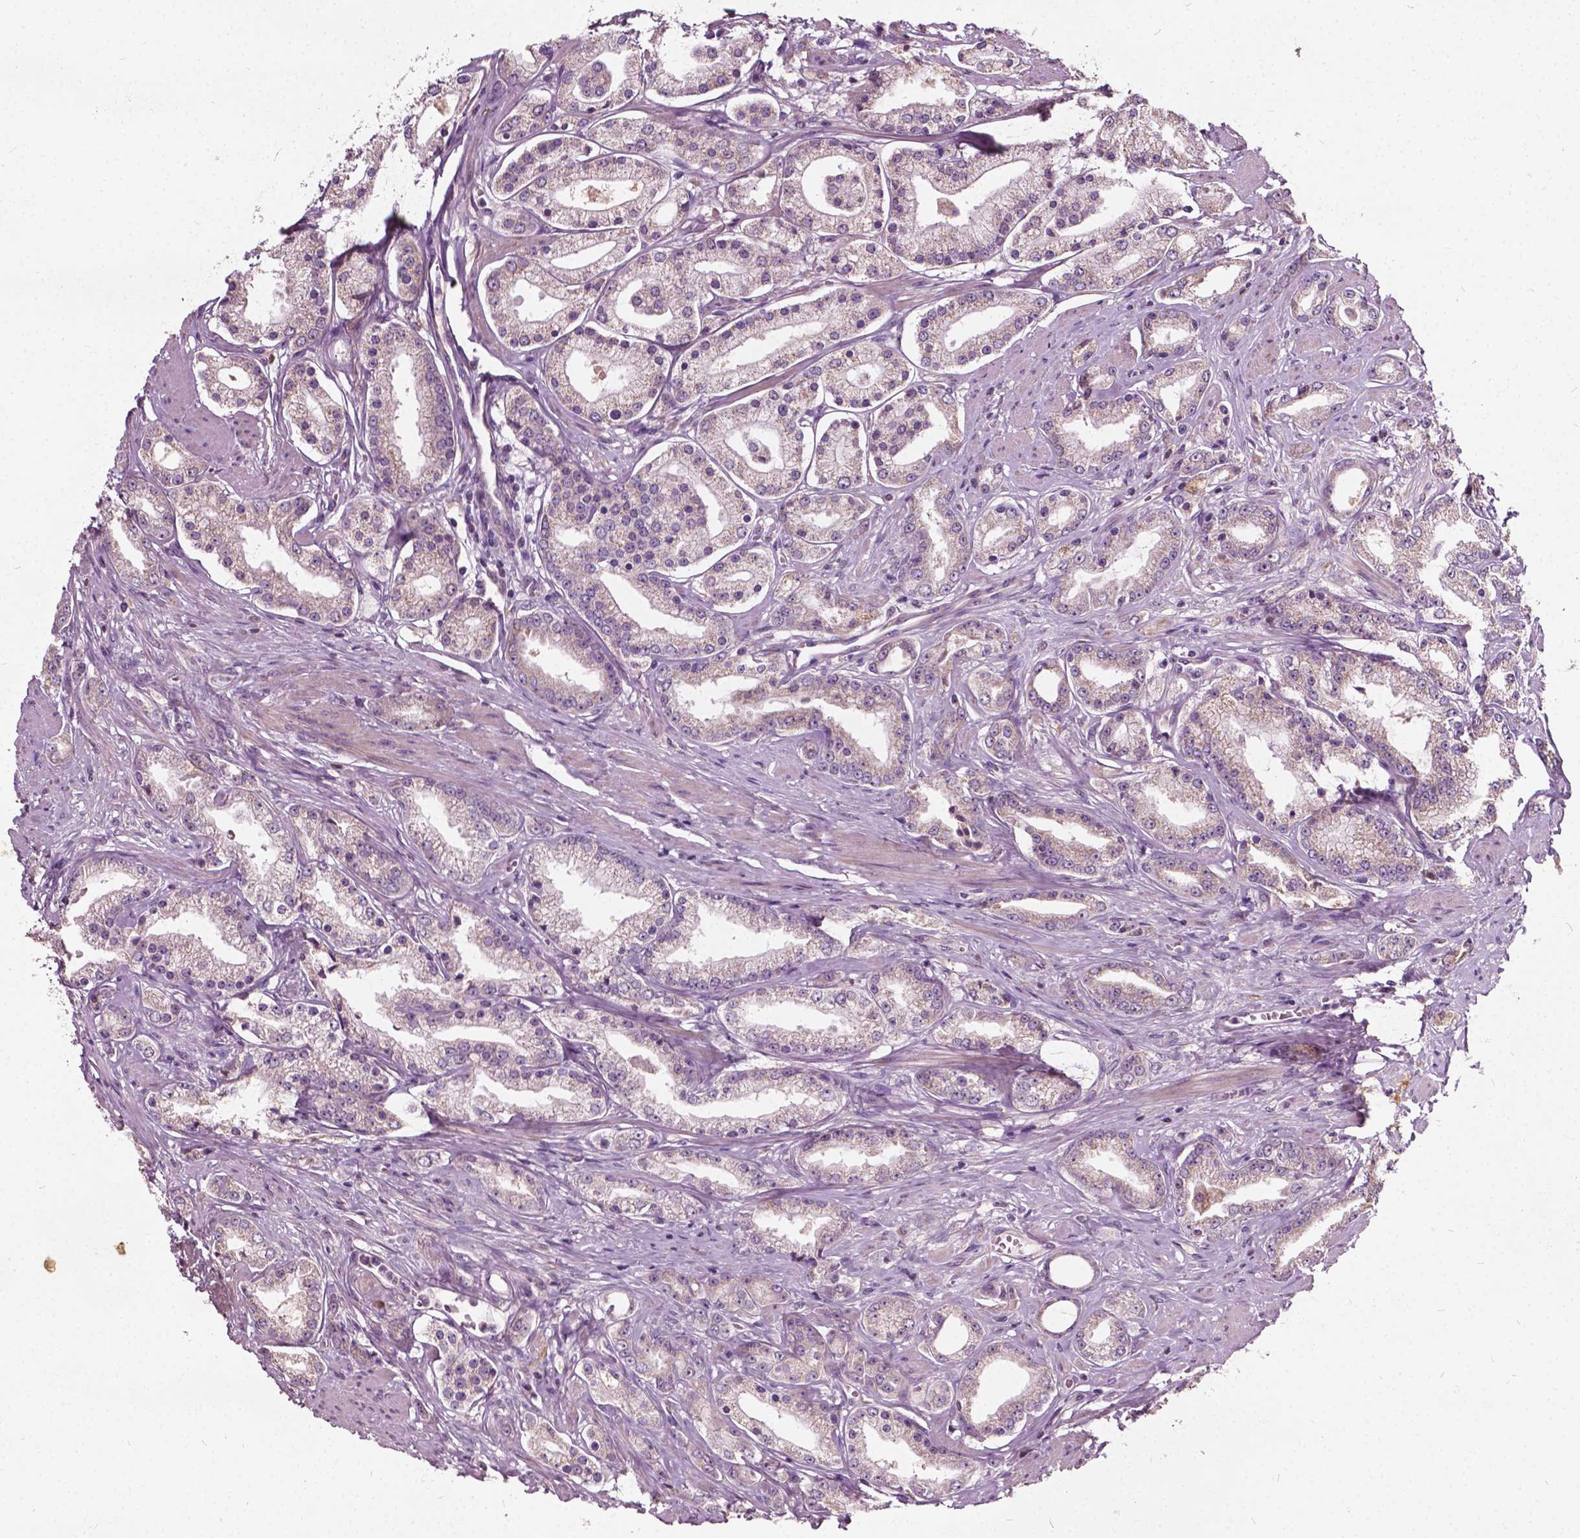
{"staining": {"intensity": "weak", "quantity": ">75%", "location": "cytoplasmic/membranous,nuclear"}, "tissue": "prostate cancer", "cell_type": "Tumor cells", "image_type": "cancer", "snomed": [{"axis": "morphology", "description": "Adenocarcinoma, High grade"}, {"axis": "topography", "description": "Prostate"}], "caption": "High-grade adenocarcinoma (prostate) stained with a brown dye demonstrates weak cytoplasmic/membranous and nuclear positive expression in about >75% of tumor cells.", "gene": "ODF3L2", "patient": {"sex": "male", "age": 67}}